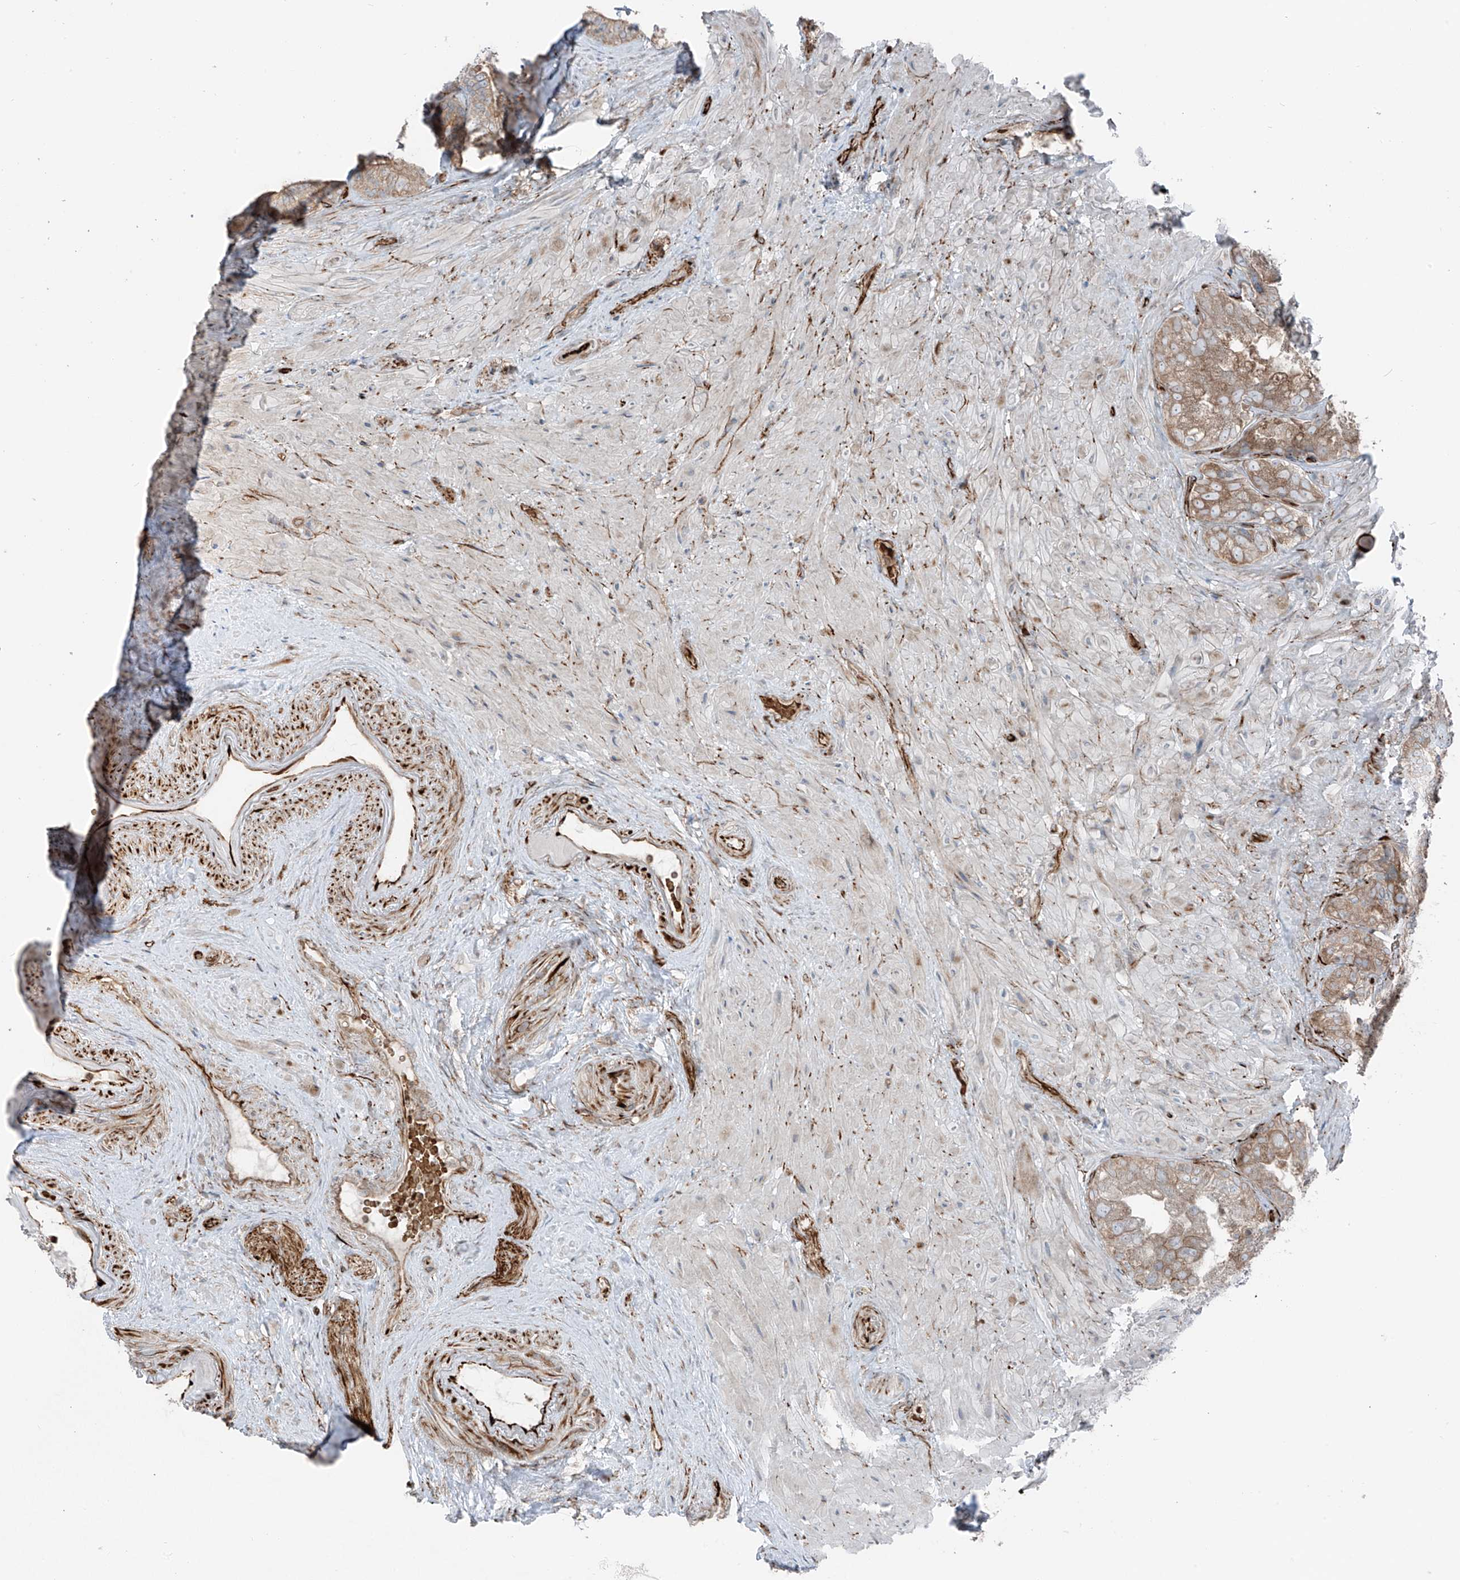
{"staining": {"intensity": "moderate", "quantity": ">75%", "location": "cytoplasmic/membranous"}, "tissue": "seminal vesicle", "cell_type": "Glandular cells", "image_type": "normal", "snomed": [{"axis": "morphology", "description": "Normal tissue, NOS"}, {"axis": "topography", "description": "Seminal veicle"}, {"axis": "topography", "description": "Peripheral nerve tissue"}], "caption": "Immunohistochemical staining of normal seminal vesicle shows moderate cytoplasmic/membranous protein staining in about >75% of glandular cells. (Brightfield microscopy of DAB IHC at high magnification).", "gene": "ERLEC1", "patient": {"sex": "male", "age": 63}}